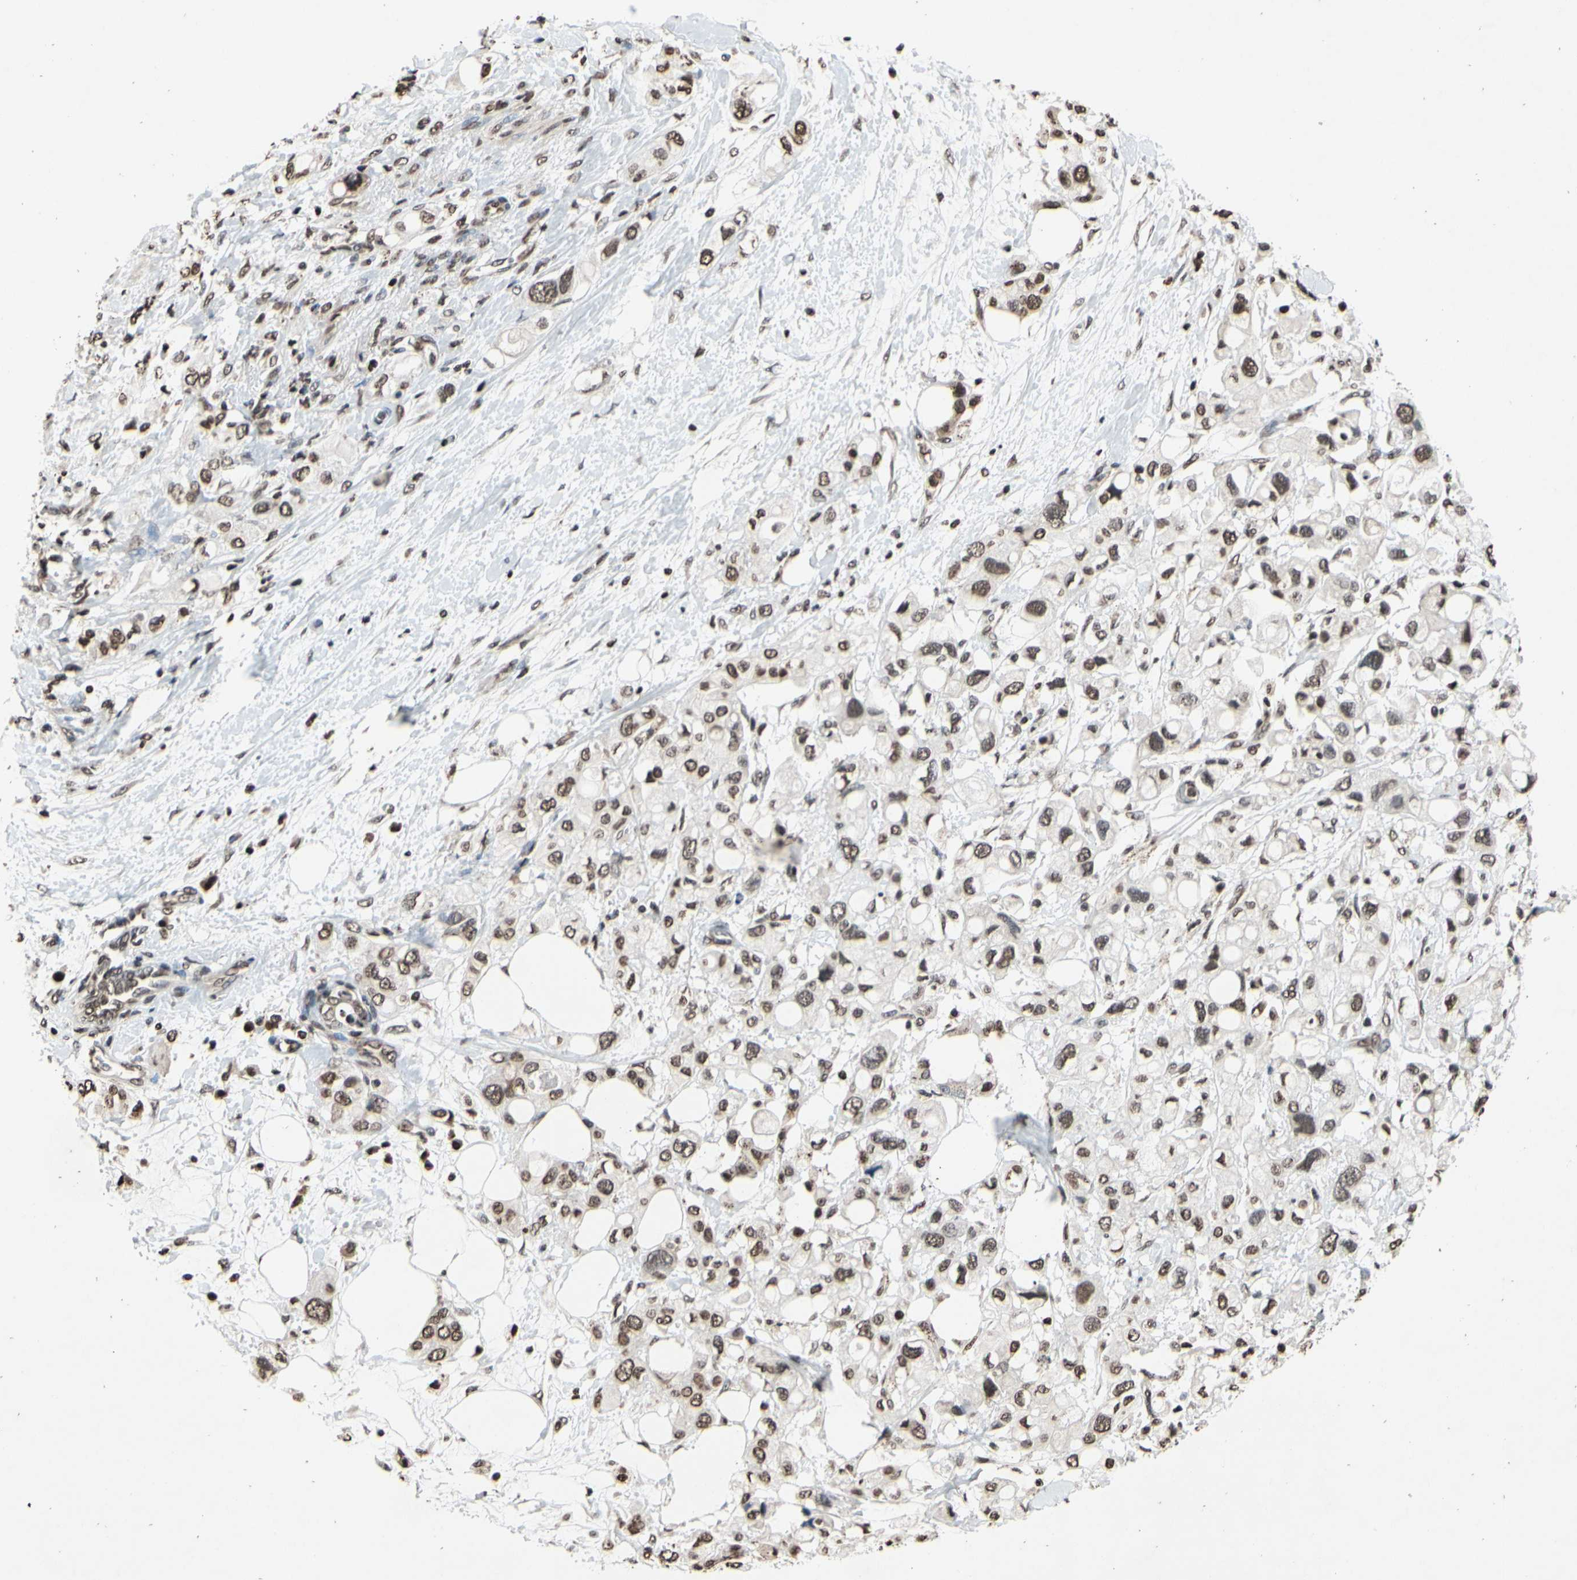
{"staining": {"intensity": "moderate", "quantity": ">75%", "location": "nuclear"}, "tissue": "pancreatic cancer", "cell_type": "Tumor cells", "image_type": "cancer", "snomed": [{"axis": "morphology", "description": "Adenocarcinoma, NOS"}, {"axis": "topography", "description": "Pancreas"}], "caption": "There is medium levels of moderate nuclear positivity in tumor cells of pancreatic adenocarcinoma, as demonstrated by immunohistochemical staining (brown color).", "gene": "HIPK2", "patient": {"sex": "female", "age": 56}}